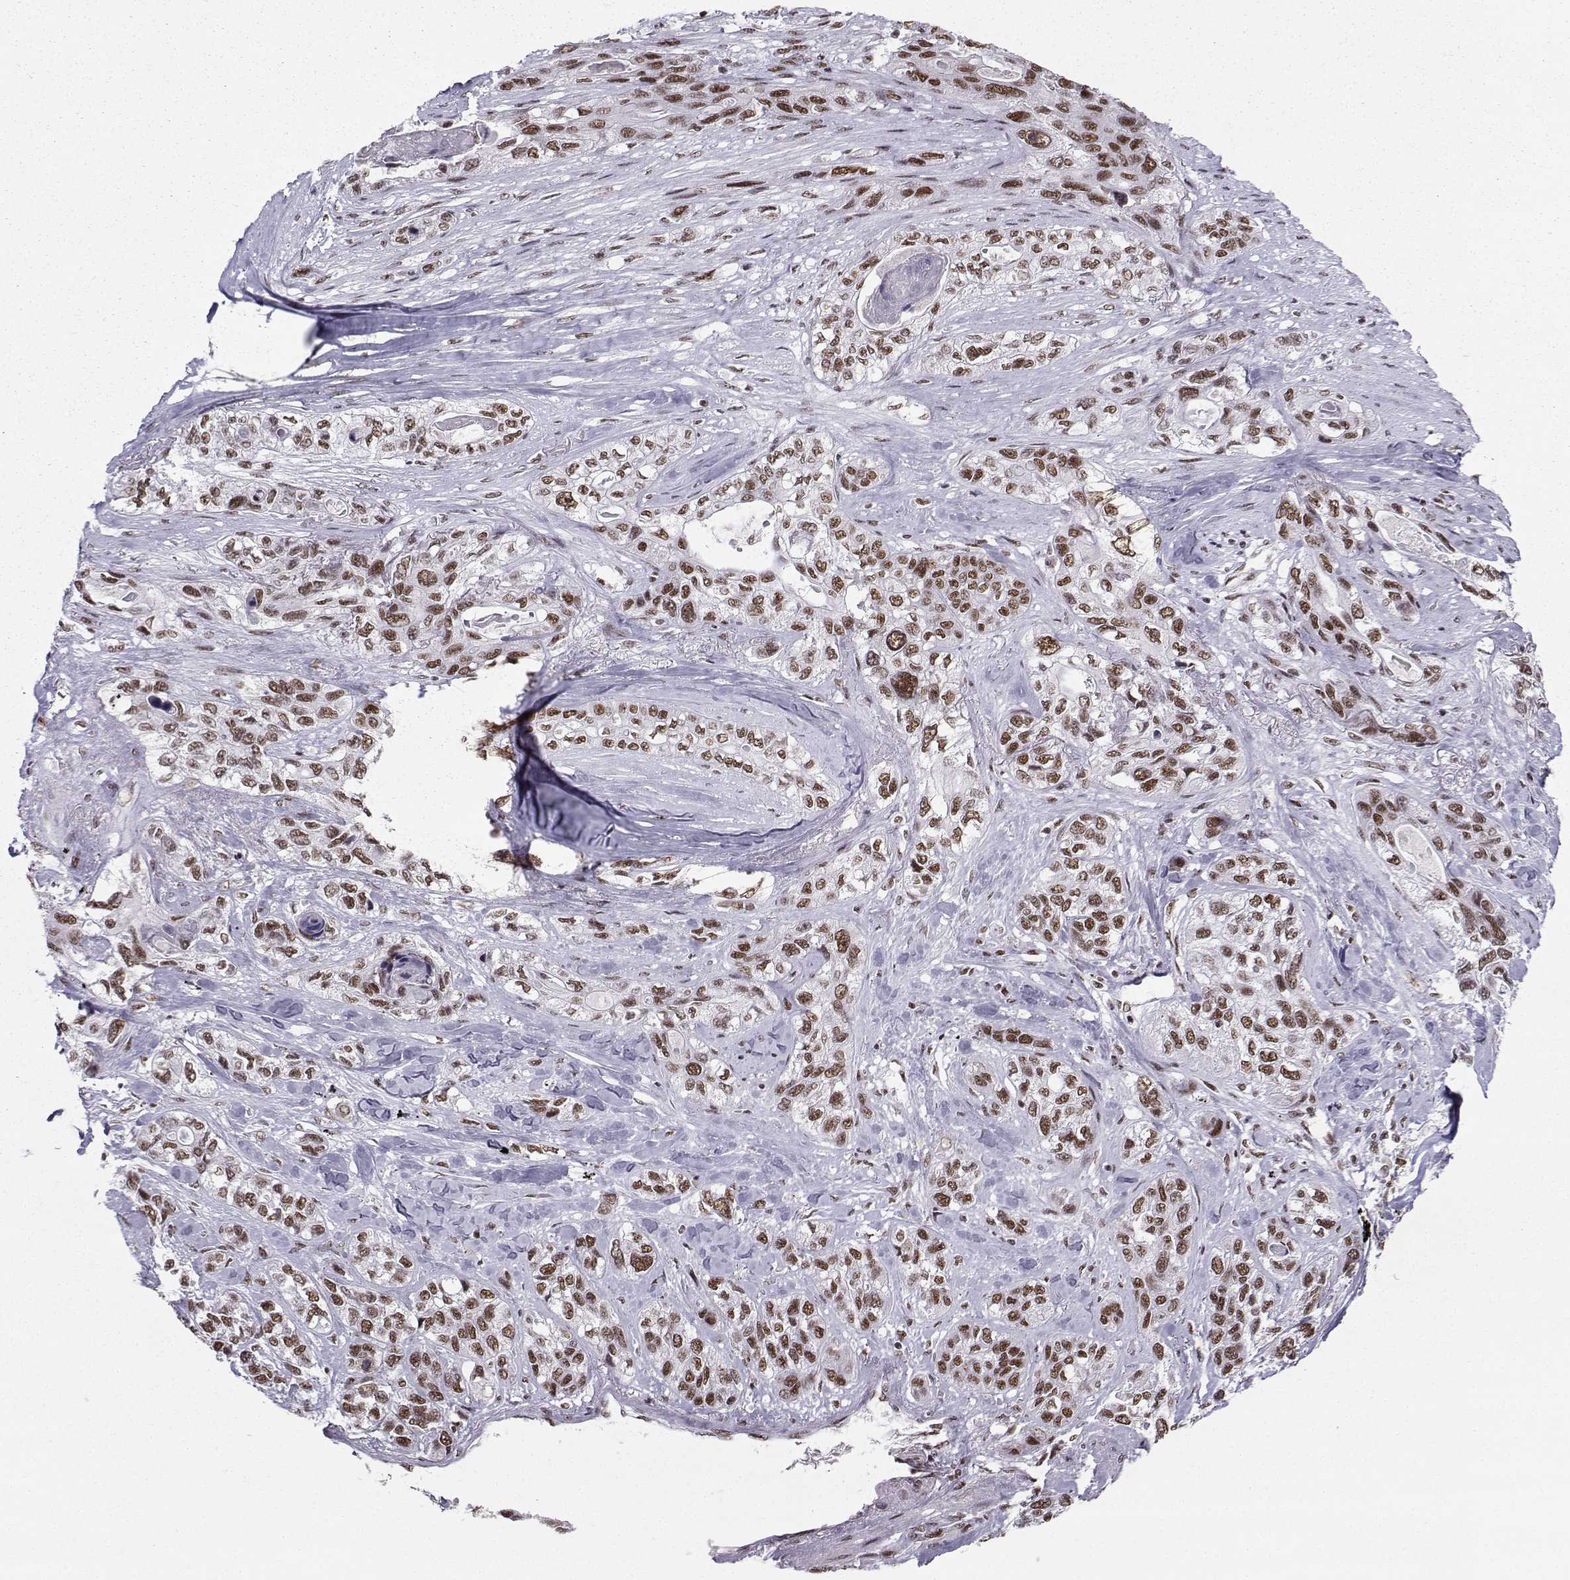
{"staining": {"intensity": "weak", "quantity": ">75%", "location": "nuclear"}, "tissue": "lung cancer", "cell_type": "Tumor cells", "image_type": "cancer", "snomed": [{"axis": "morphology", "description": "Squamous cell carcinoma, NOS"}, {"axis": "topography", "description": "Lung"}], "caption": "Immunohistochemical staining of human squamous cell carcinoma (lung) displays weak nuclear protein positivity in approximately >75% of tumor cells. (Brightfield microscopy of DAB IHC at high magnification).", "gene": "SNRPB2", "patient": {"sex": "female", "age": 70}}